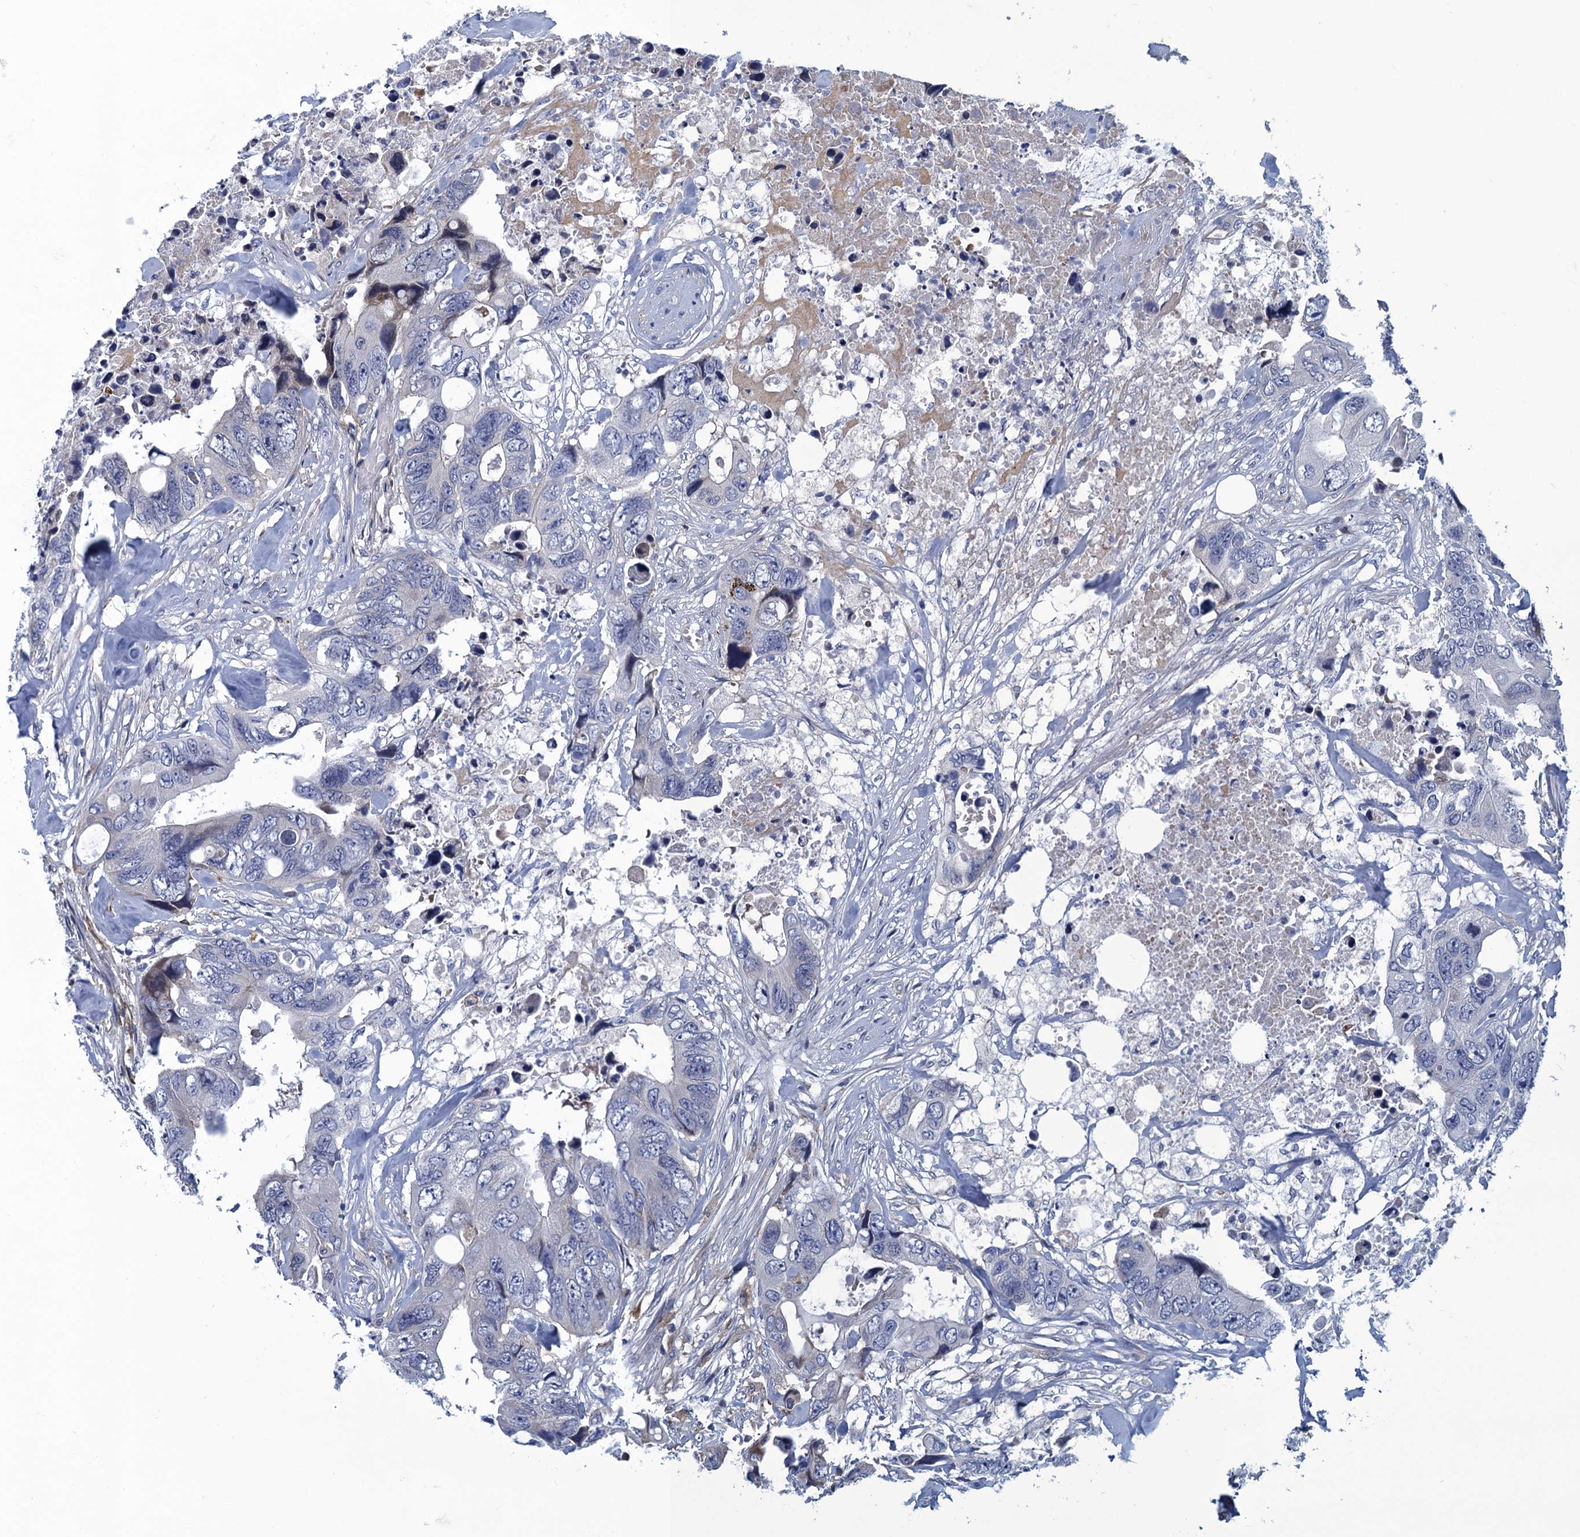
{"staining": {"intensity": "negative", "quantity": "none", "location": "none"}, "tissue": "colorectal cancer", "cell_type": "Tumor cells", "image_type": "cancer", "snomed": [{"axis": "morphology", "description": "Adenocarcinoma, NOS"}, {"axis": "topography", "description": "Rectum"}], "caption": "Immunohistochemistry (IHC) of adenocarcinoma (colorectal) exhibits no expression in tumor cells.", "gene": "DNHD1", "patient": {"sex": "male", "age": 57}}